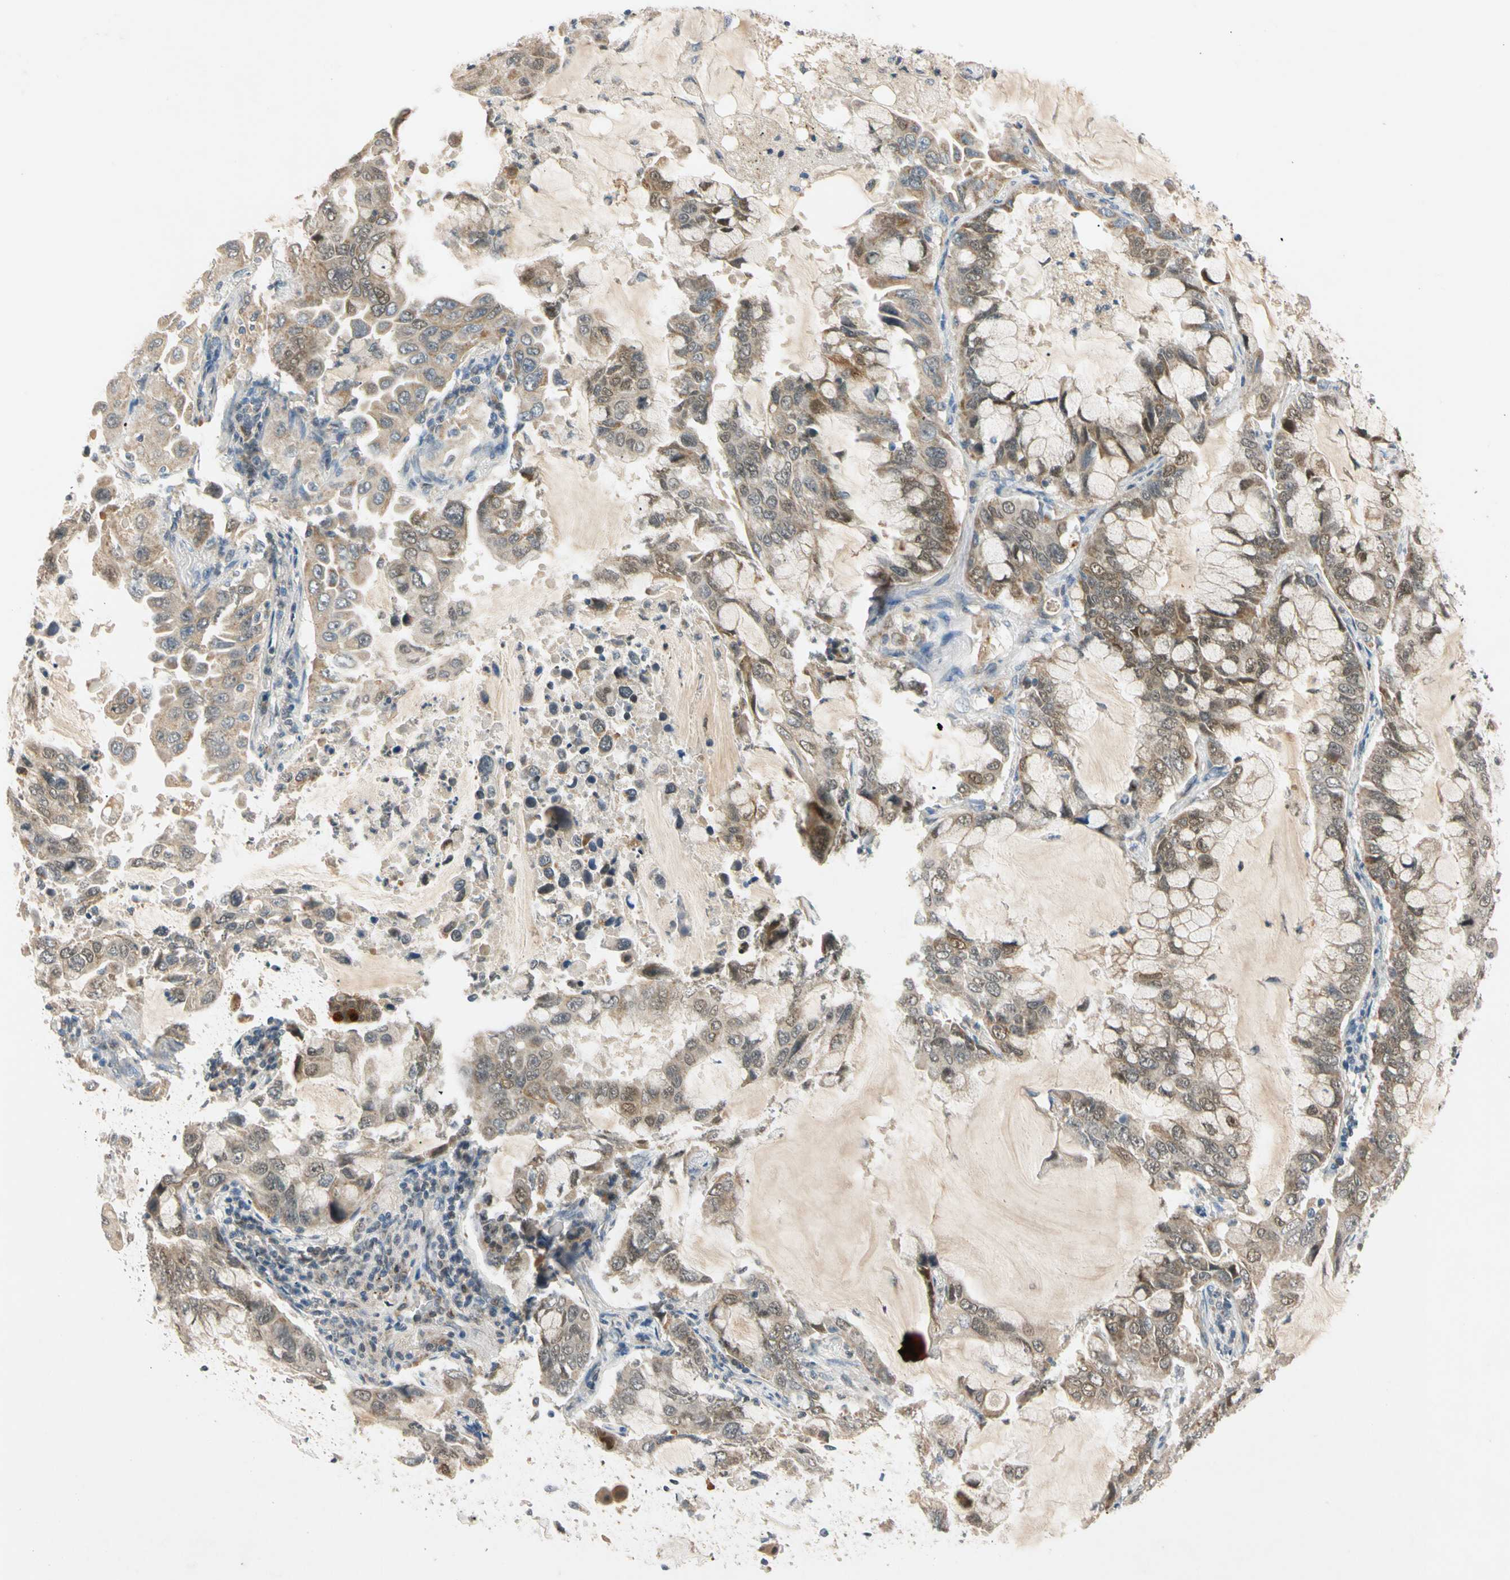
{"staining": {"intensity": "weak", "quantity": "25%-75%", "location": "cytoplasmic/membranous,nuclear"}, "tissue": "lung cancer", "cell_type": "Tumor cells", "image_type": "cancer", "snomed": [{"axis": "morphology", "description": "Adenocarcinoma, NOS"}, {"axis": "topography", "description": "Lung"}], "caption": "Immunohistochemical staining of lung adenocarcinoma shows low levels of weak cytoplasmic/membranous and nuclear protein positivity in about 25%-75% of tumor cells.", "gene": "RIOX2", "patient": {"sex": "male", "age": 64}}